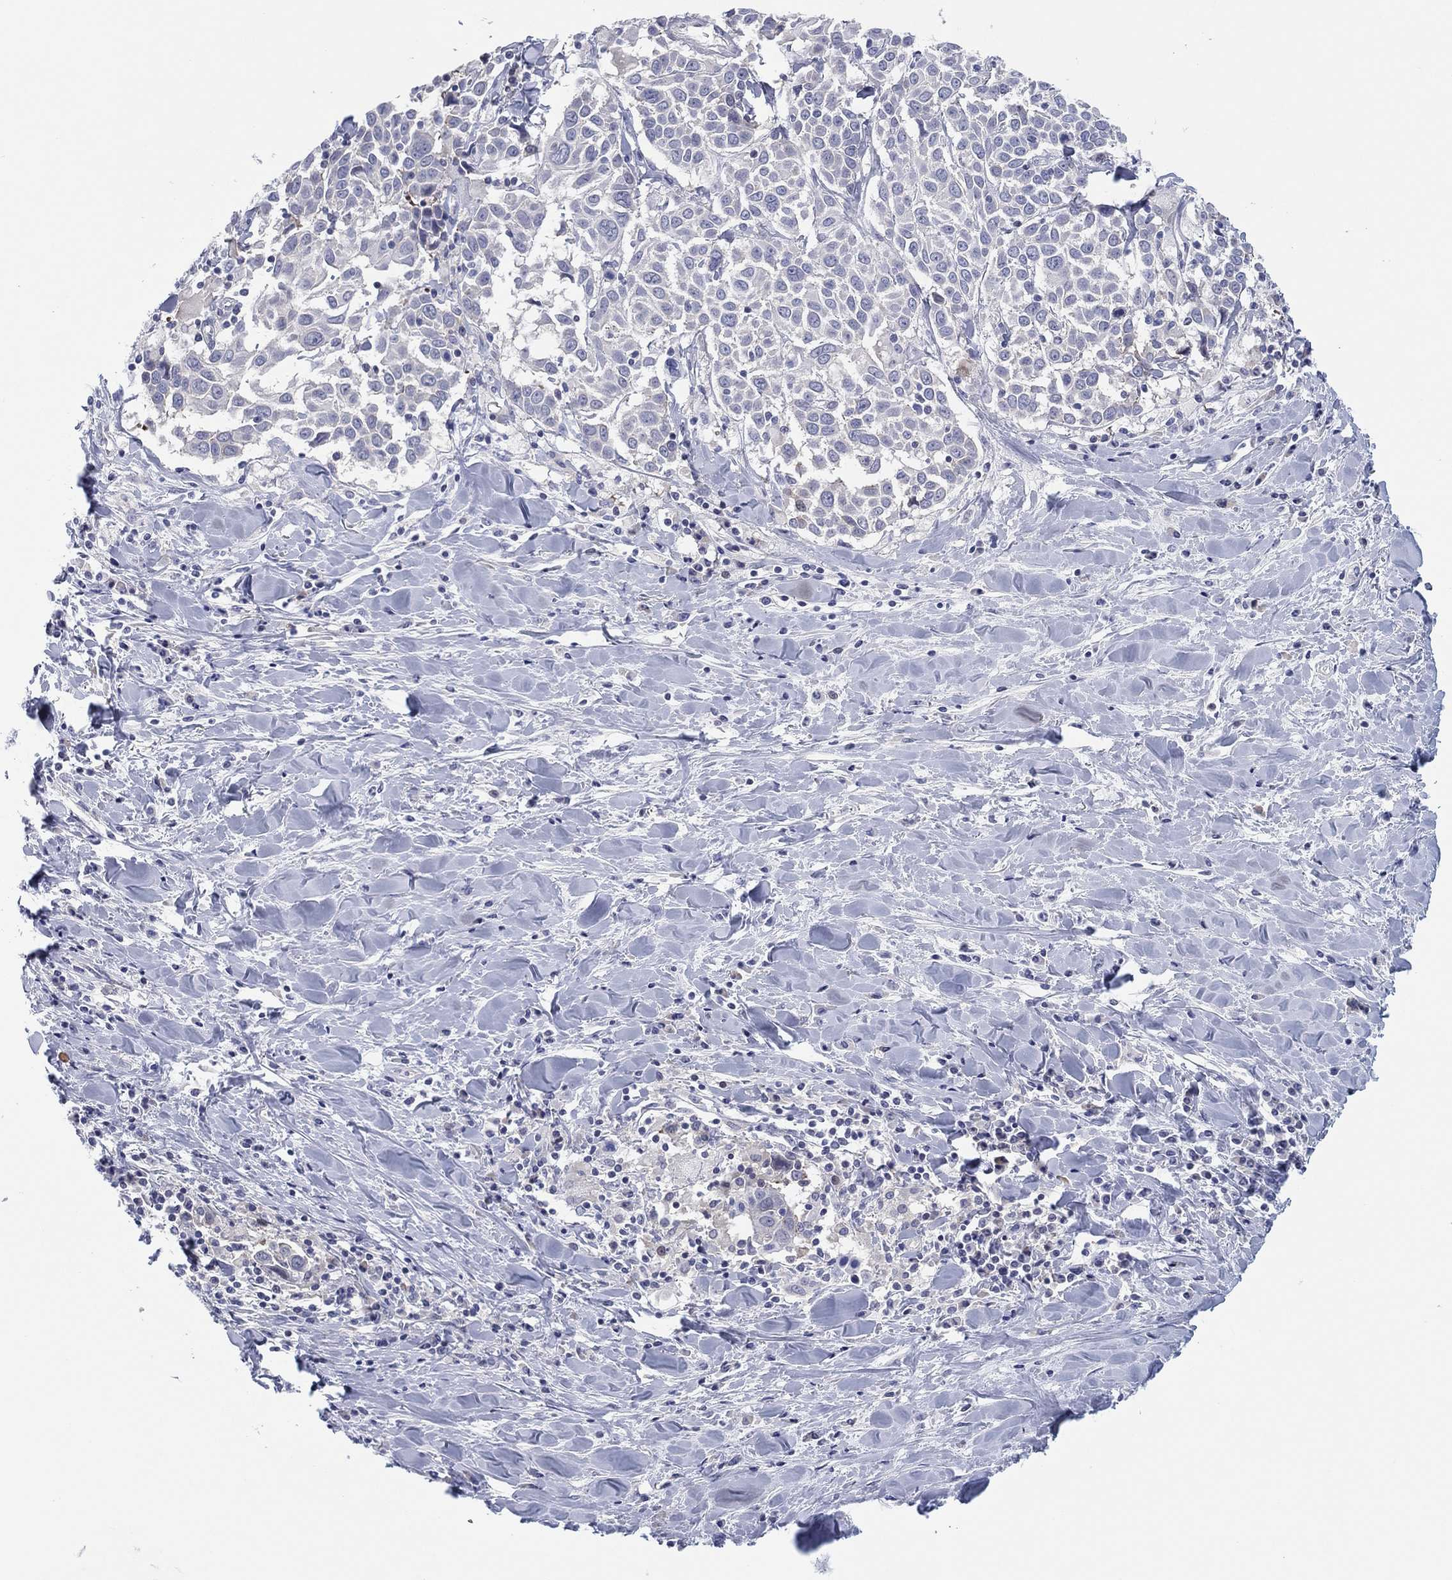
{"staining": {"intensity": "negative", "quantity": "none", "location": "none"}, "tissue": "lung cancer", "cell_type": "Tumor cells", "image_type": "cancer", "snomed": [{"axis": "morphology", "description": "Squamous cell carcinoma, NOS"}, {"axis": "topography", "description": "Lung"}], "caption": "Protein analysis of squamous cell carcinoma (lung) displays no significant positivity in tumor cells. The staining is performed using DAB brown chromogen with nuclei counter-stained in using hematoxylin.", "gene": "HEATR4", "patient": {"sex": "male", "age": 57}}